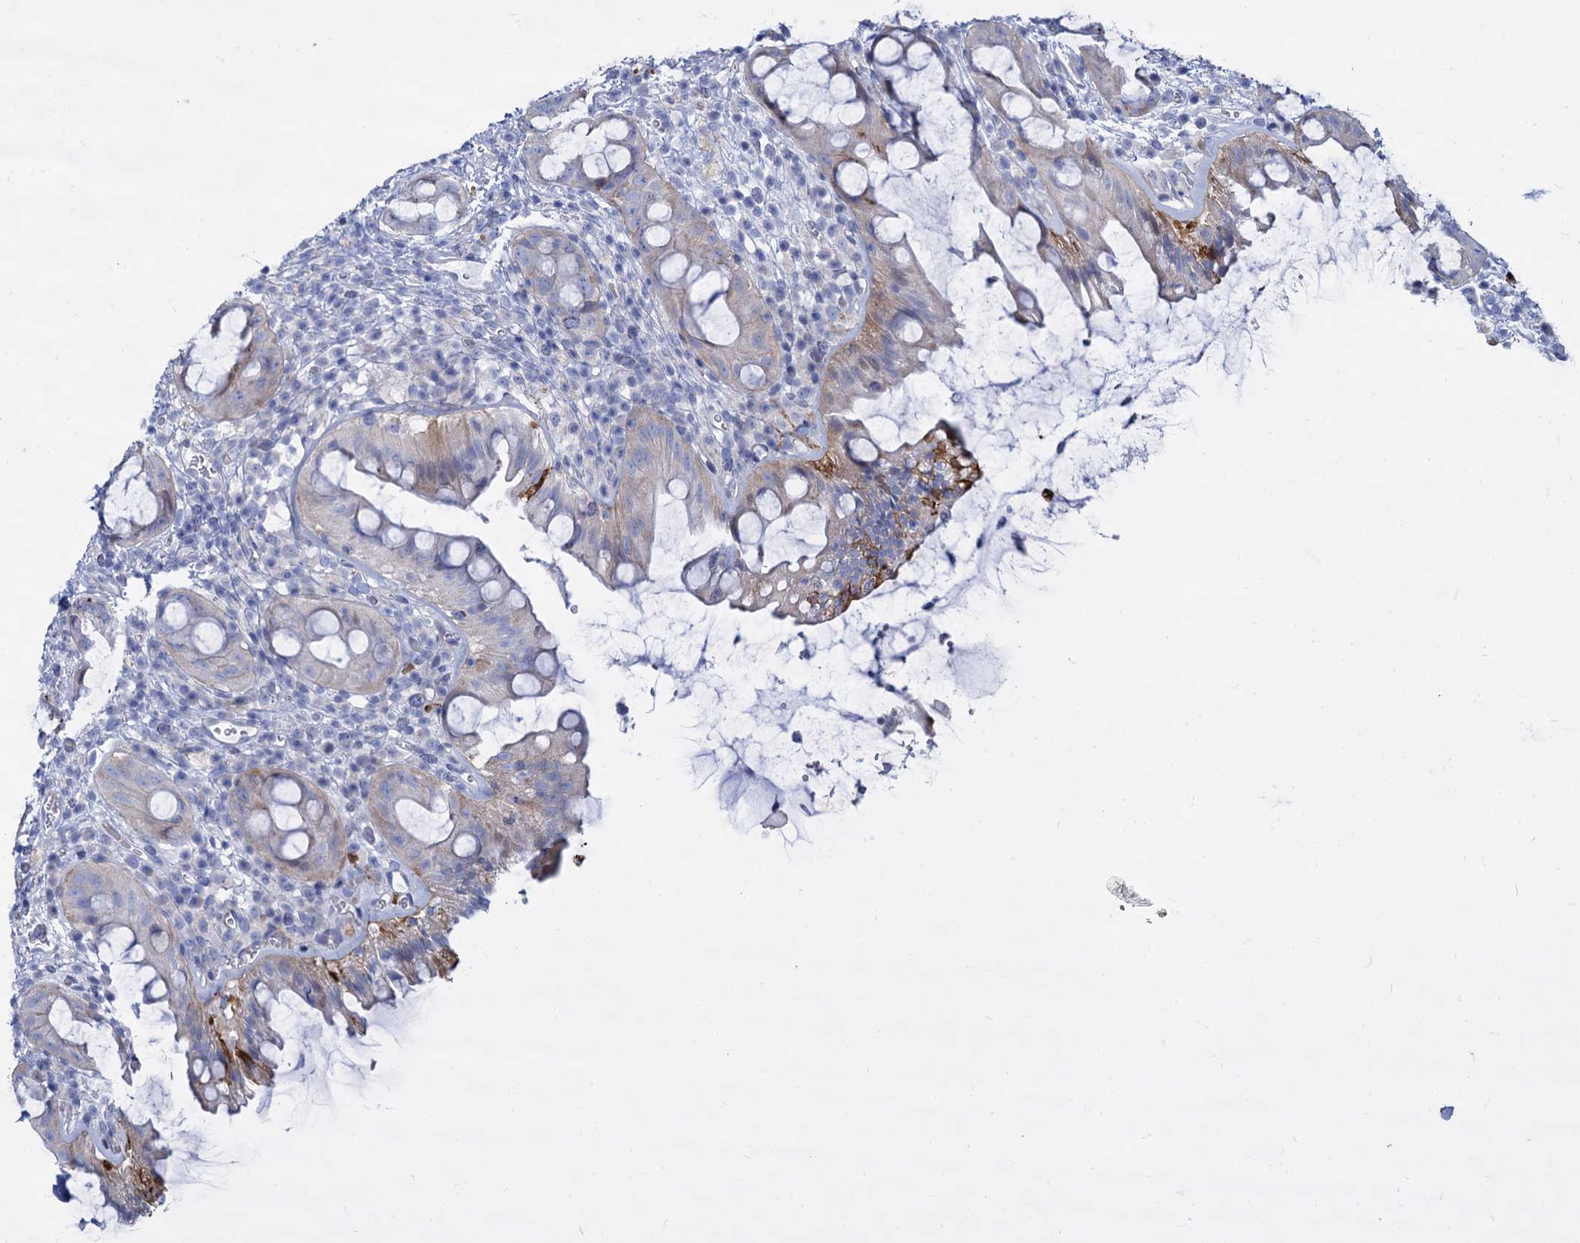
{"staining": {"intensity": "weak", "quantity": "<25%", "location": "cytoplasmic/membranous"}, "tissue": "rectum", "cell_type": "Glandular cells", "image_type": "normal", "snomed": [{"axis": "morphology", "description": "Normal tissue, NOS"}, {"axis": "topography", "description": "Rectum"}], "caption": "Human rectum stained for a protein using IHC shows no expression in glandular cells.", "gene": "TRIM77", "patient": {"sex": "female", "age": 57}}